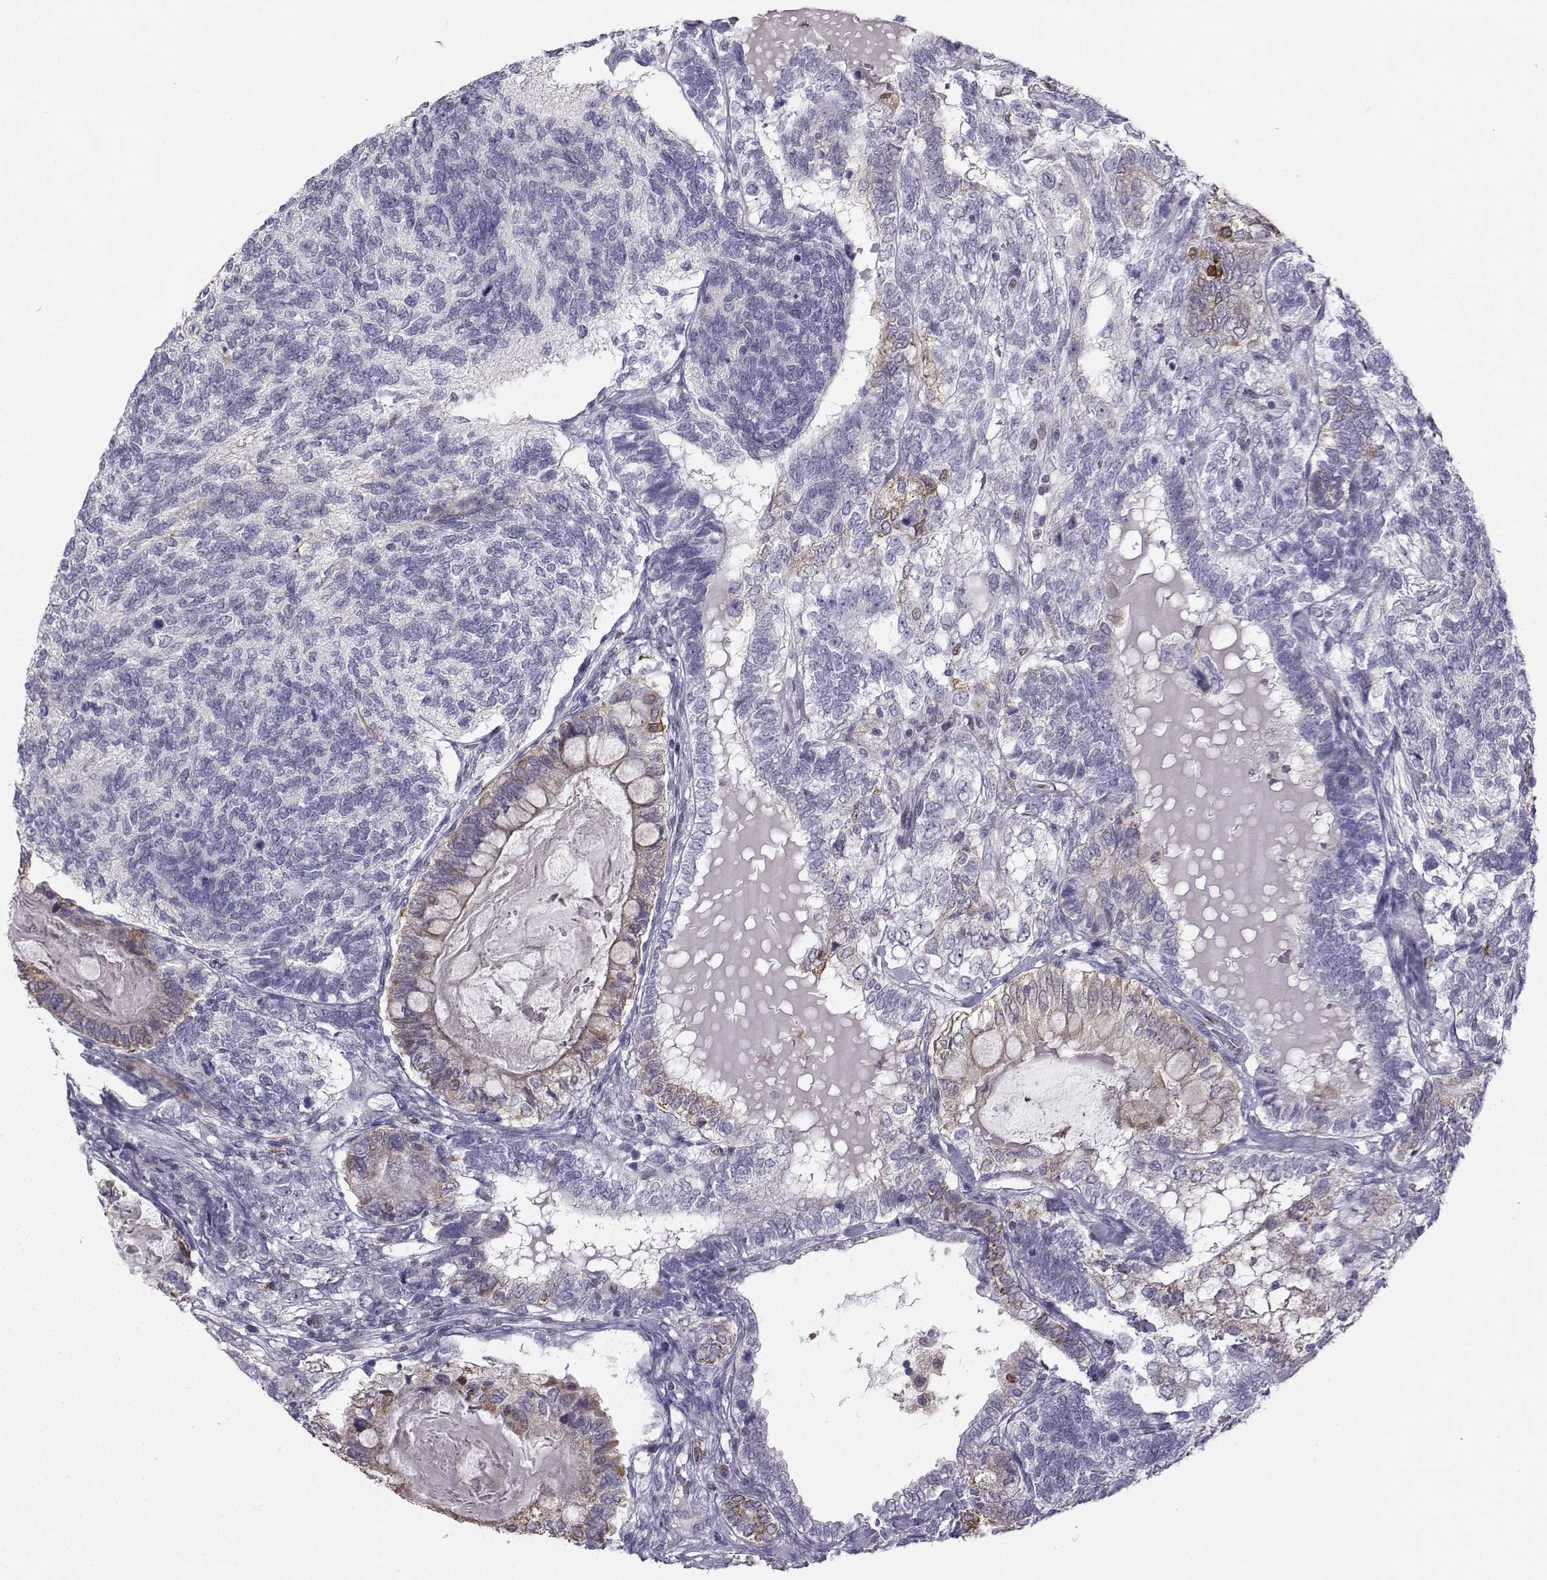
{"staining": {"intensity": "weak", "quantity": "25%-75%", "location": "cytoplasmic/membranous"}, "tissue": "testis cancer", "cell_type": "Tumor cells", "image_type": "cancer", "snomed": [{"axis": "morphology", "description": "Seminoma, NOS"}, {"axis": "morphology", "description": "Carcinoma, Embryonal, NOS"}, {"axis": "topography", "description": "Testis"}], "caption": "A brown stain highlights weak cytoplasmic/membranous staining of a protein in human seminoma (testis) tumor cells. Ihc stains the protein in brown and the nuclei are stained blue.", "gene": "DCLK3", "patient": {"sex": "male", "age": 41}}